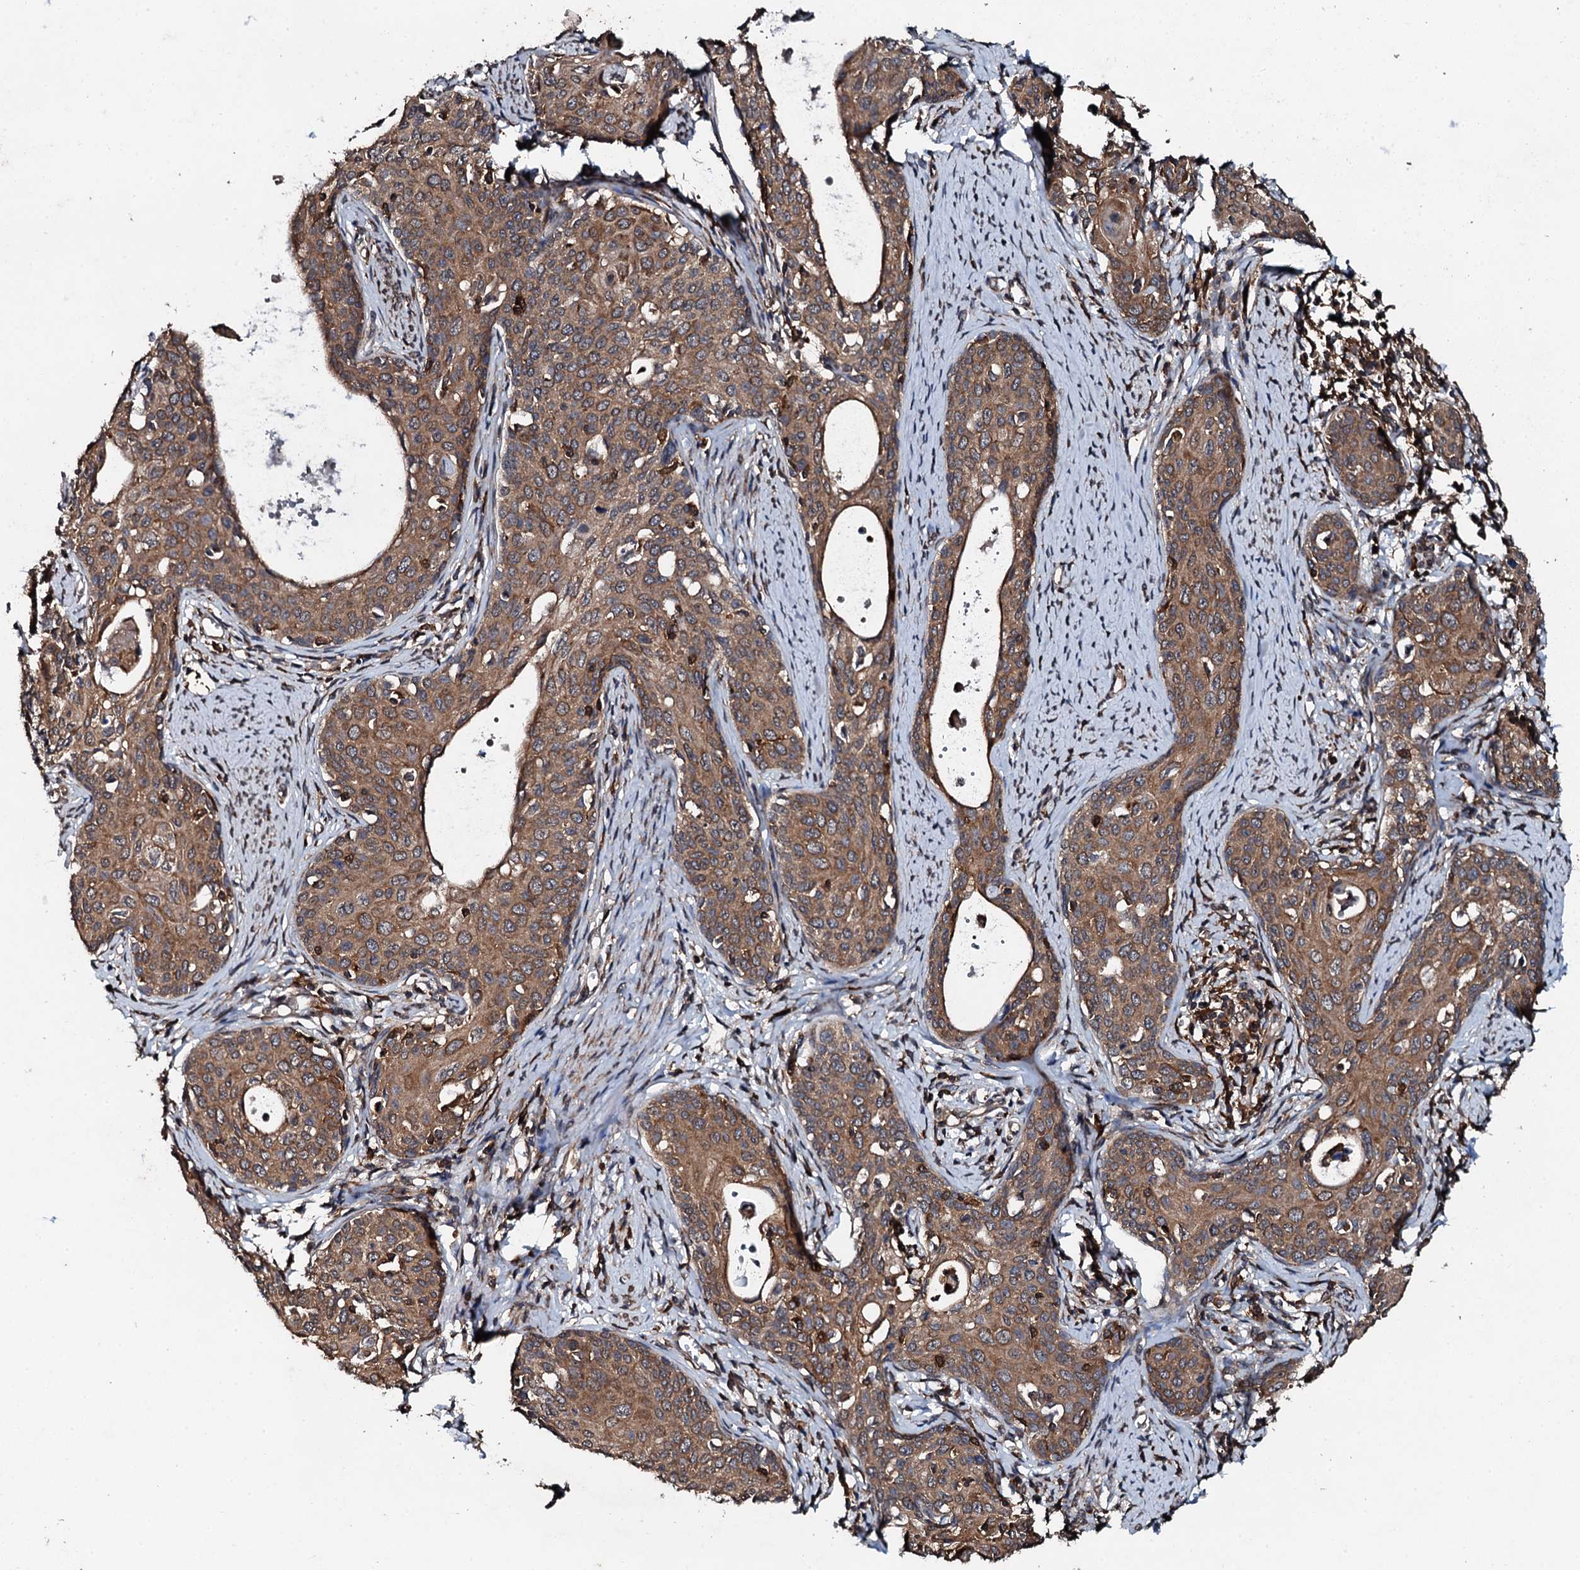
{"staining": {"intensity": "moderate", "quantity": ">75%", "location": "cytoplasmic/membranous"}, "tissue": "cervical cancer", "cell_type": "Tumor cells", "image_type": "cancer", "snomed": [{"axis": "morphology", "description": "Squamous cell carcinoma, NOS"}, {"axis": "topography", "description": "Cervix"}], "caption": "A medium amount of moderate cytoplasmic/membranous staining is present in approximately >75% of tumor cells in cervical cancer (squamous cell carcinoma) tissue.", "gene": "EDC4", "patient": {"sex": "female", "age": 52}}